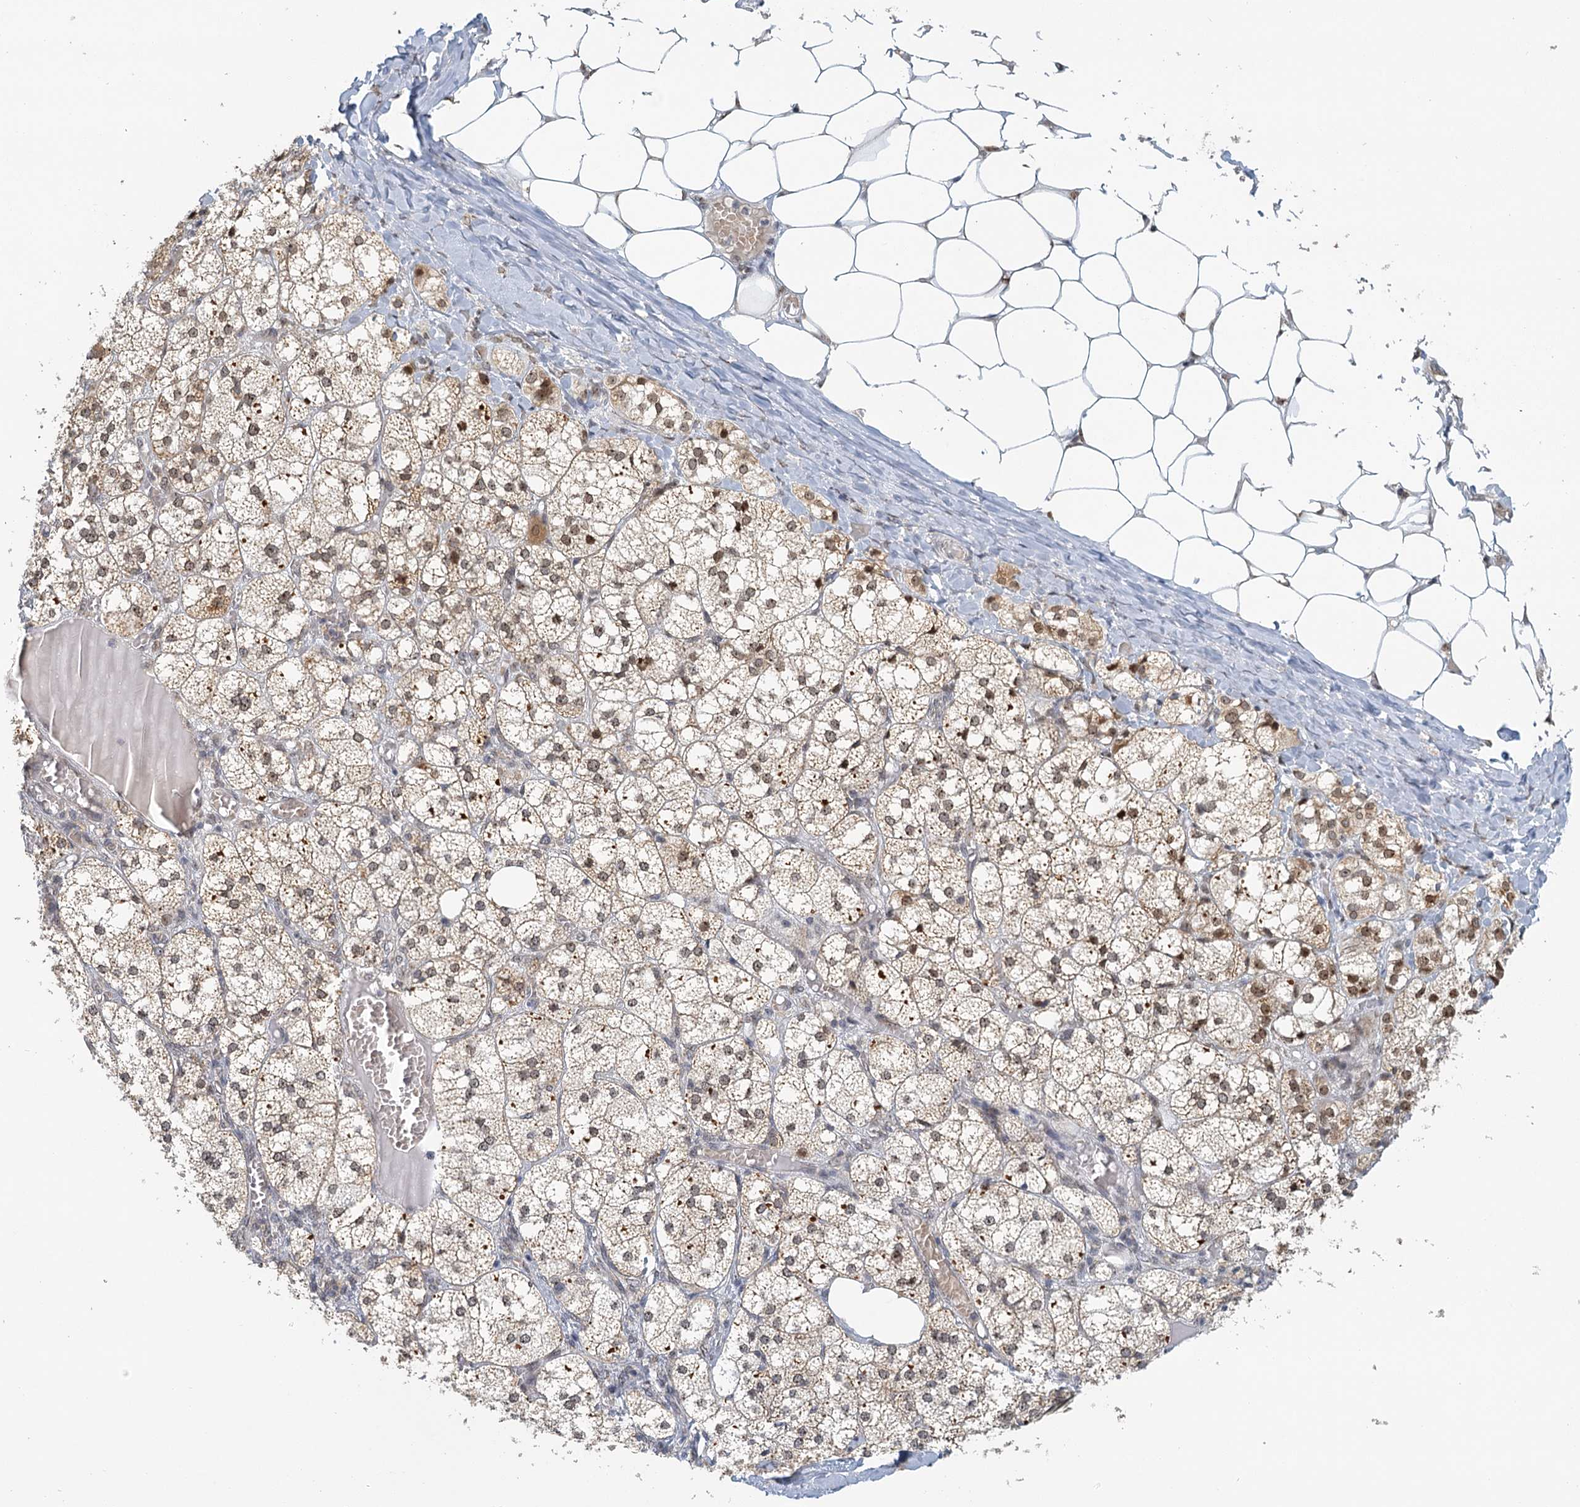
{"staining": {"intensity": "moderate", "quantity": "25%-75%", "location": "cytoplasmic/membranous,nuclear"}, "tissue": "adrenal gland", "cell_type": "Glandular cells", "image_type": "normal", "snomed": [{"axis": "morphology", "description": "Normal tissue, NOS"}, {"axis": "topography", "description": "Adrenal gland"}], "caption": "High-power microscopy captured an immunohistochemistry image of unremarkable adrenal gland, revealing moderate cytoplasmic/membranous,nuclear positivity in approximately 25%-75% of glandular cells. The protein is stained brown, and the nuclei are stained in blue (DAB (3,3'-diaminobenzidine) IHC with brightfield microscopy, high magnification).", "gene": "TREX1", "patient": {"sex": "female", "age": 61}}